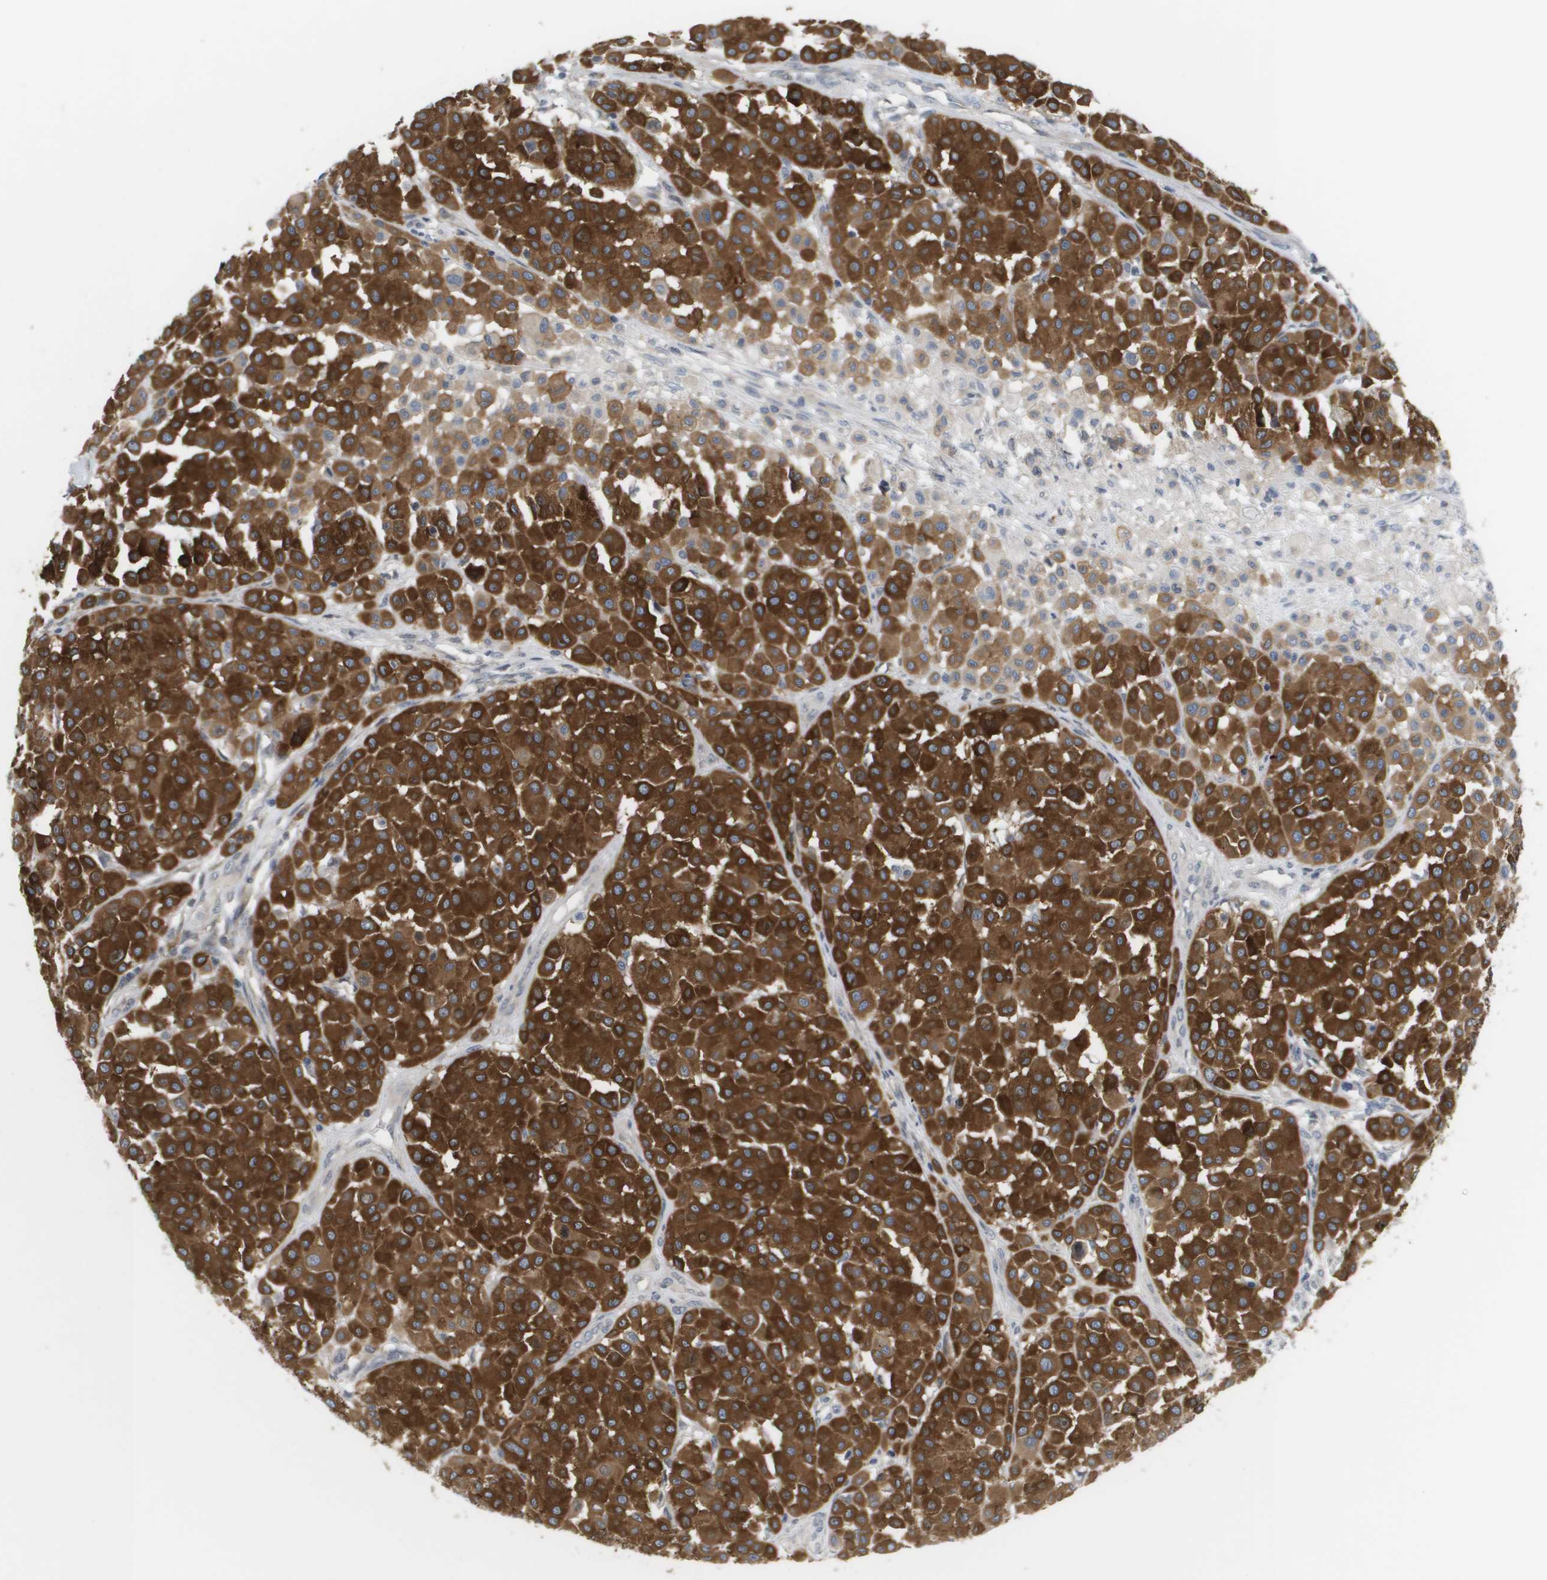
{"staining": {"intensity": "strong", "quantity": ">75%", "location": "cytoplasmic/membranous"}, "tissue": "melanoma", "cell_type": "Tumor cells", "image_type": "cancer", "snomed": [{"axis": "morphology", "description": "Malignant melanoma, Metastatic site"}, {"axis": "topography", "description": "Soft tissue"}], "caption": "Immunohistochemistry of human melanoma reveals high levels of strong cytoplasmic/membranous expression in approximately >75% of tumor cells.", "gene": "MARCHF8", "patient": {"sex": "male", "age": 41}}